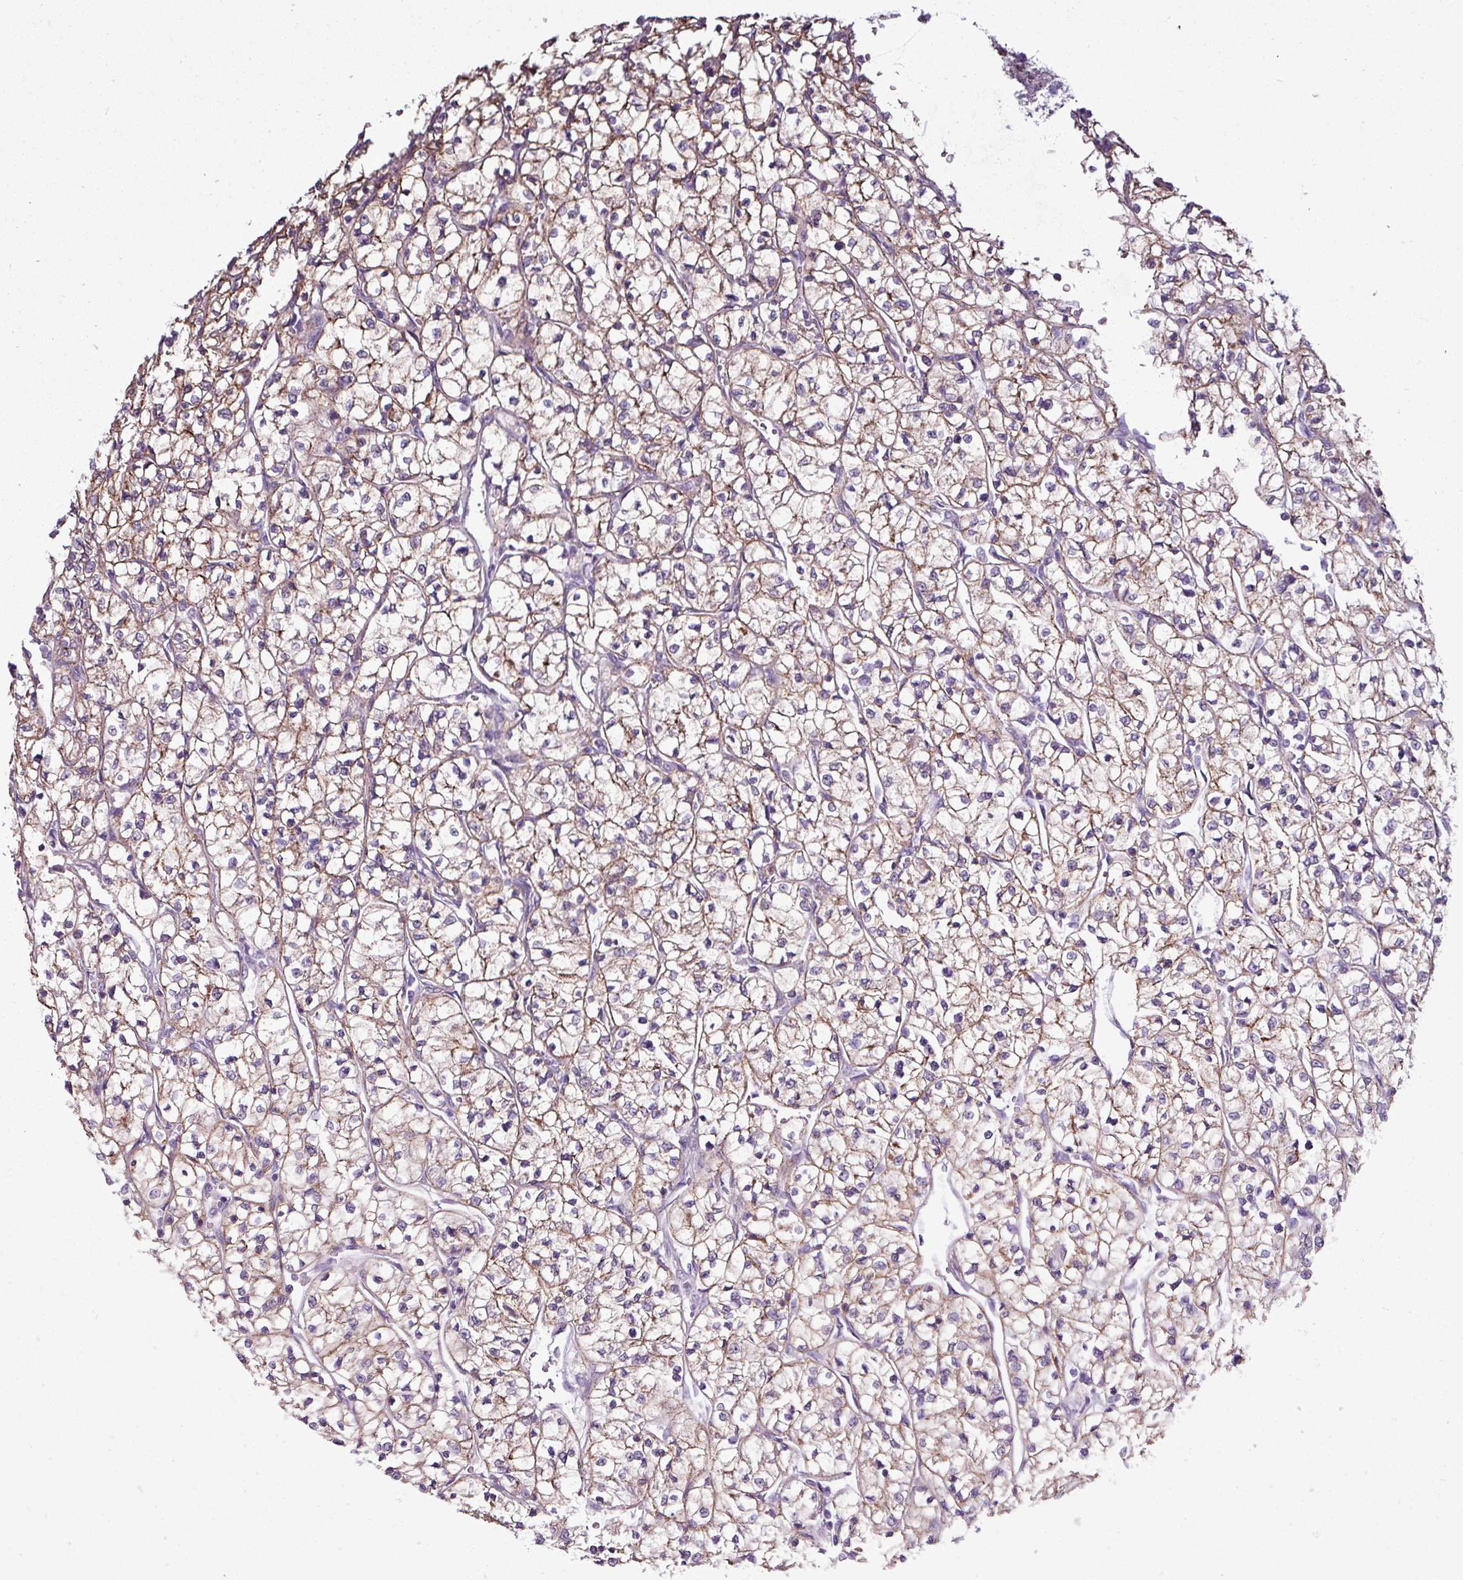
{"staining": {"intensity": "moderate", "quantity": ">75%", "location": "cytoplasmic/membranous"}, "tissue": "renal cancer", "cell_type": "Tumor cells", "image_type": "cancer", "snomed": [{"axis": "morphology", "description": "Adenocarcinoma, NOS"}, {"axis": "topography", "description": "Kidney"}], "caption": "A brown stain shows moderate cytoplasmic/membranous expression of a protein in human renal cancer tumor cells. (DAB (3,3'-diaminobenzidine) IHC with brightfield microscopy, high magnification).", "gene": "AGAP5", "patient": {"sex": "female", "age": 64}}